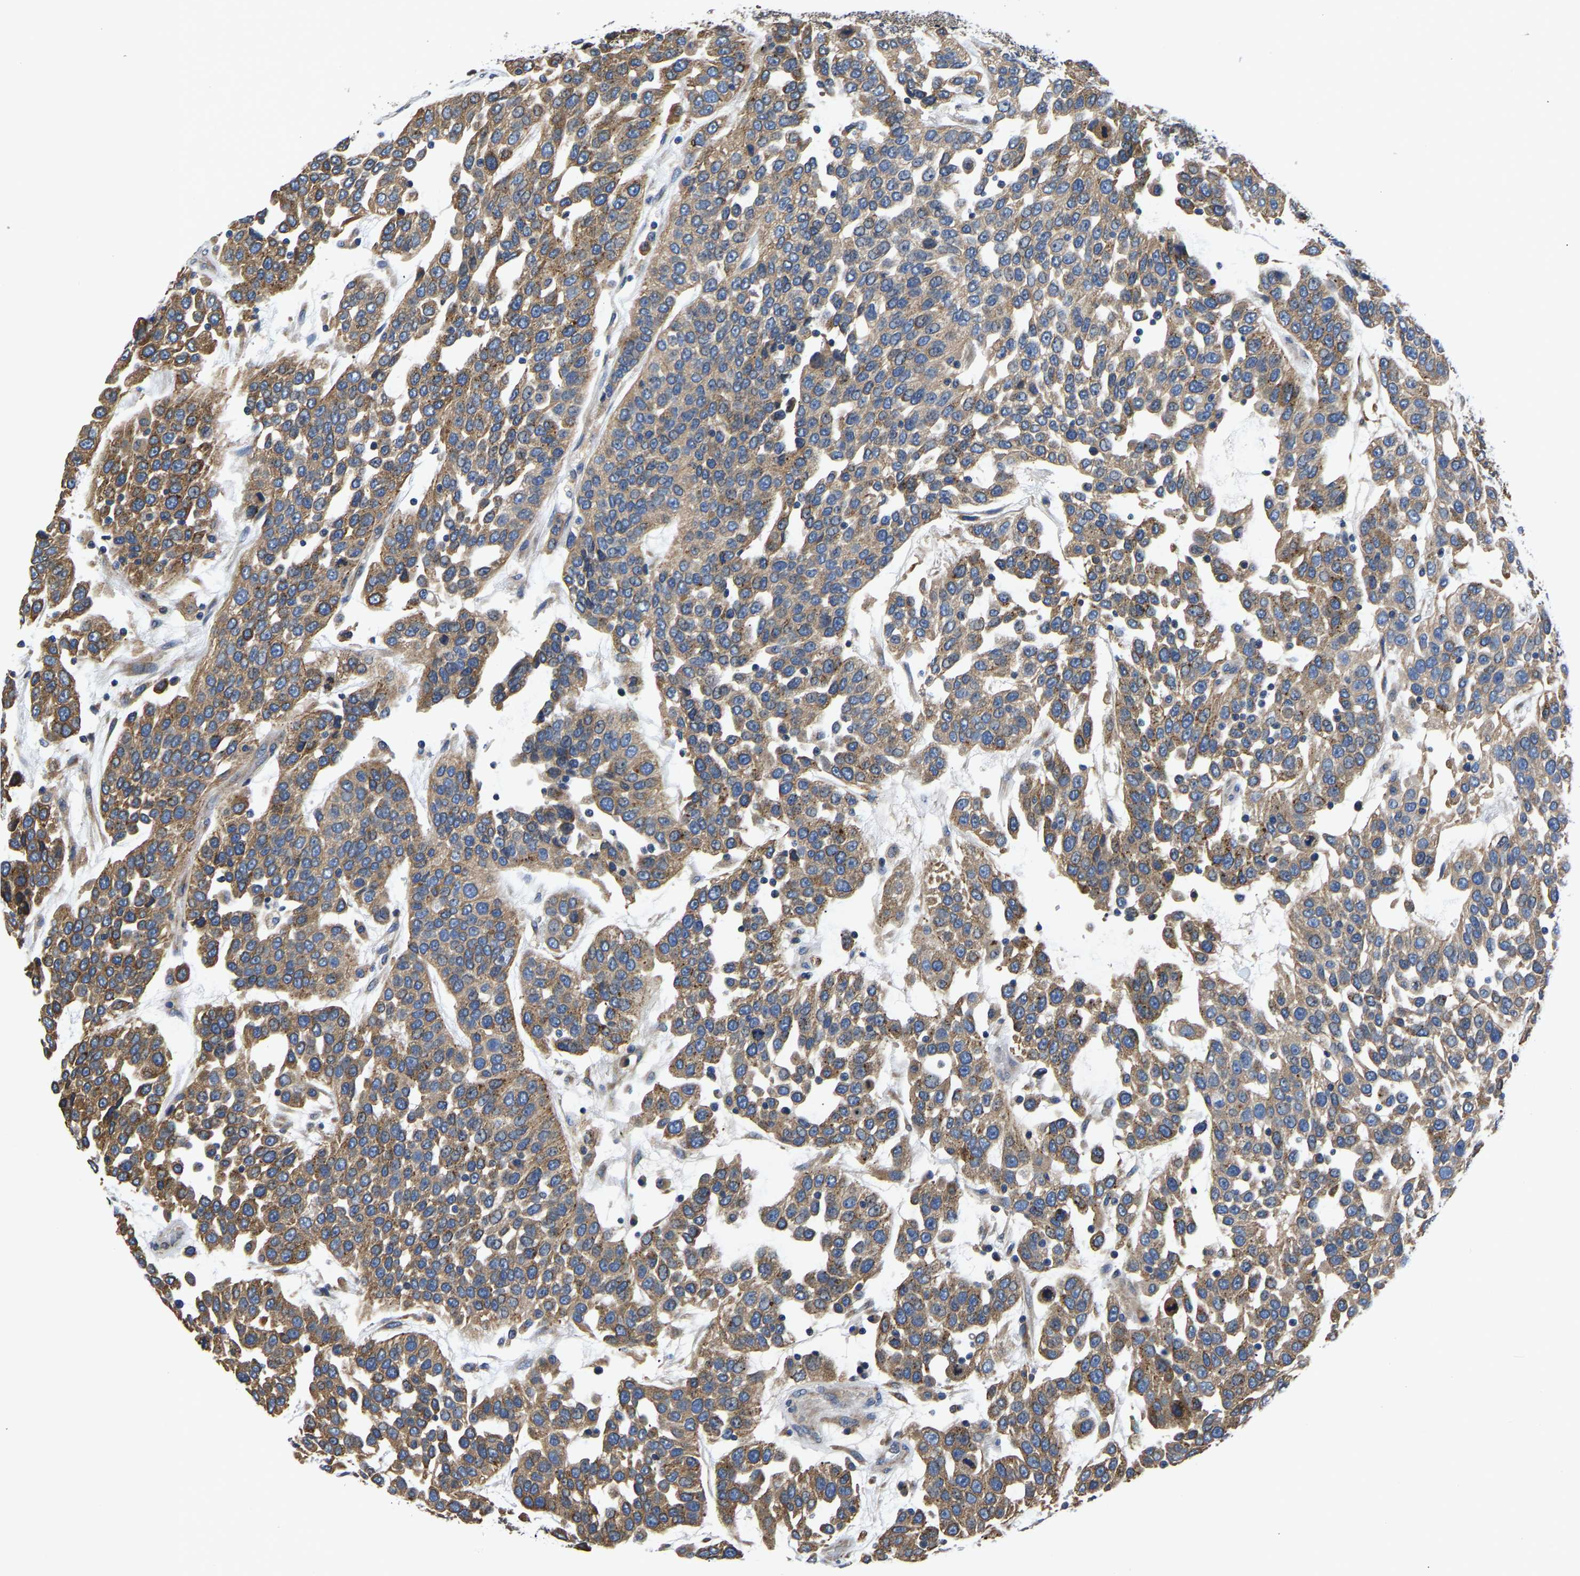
{"staining": {"intensity": "moderate", "quantity": ">75%", "location": "cytoplasmic/membranous"}, "tissue": "urothelial cancer", "cell_type": "Tumor cells", "image_type": "cancer", "snomed": [{"axis": "morphology", "description": "Urothelial carcinoma, High grade"}, {"axis": "topography", "description": "Urinary bladder"}], "caption": "DAB immunohistochemical staining of urothelial cancer exhibits moderate cytoplasmic/membranous protein positivity in approximately >75% of tumor cells.", "gene": "ARL6IP5", "patient": {"sex": "female", "age": 80}}